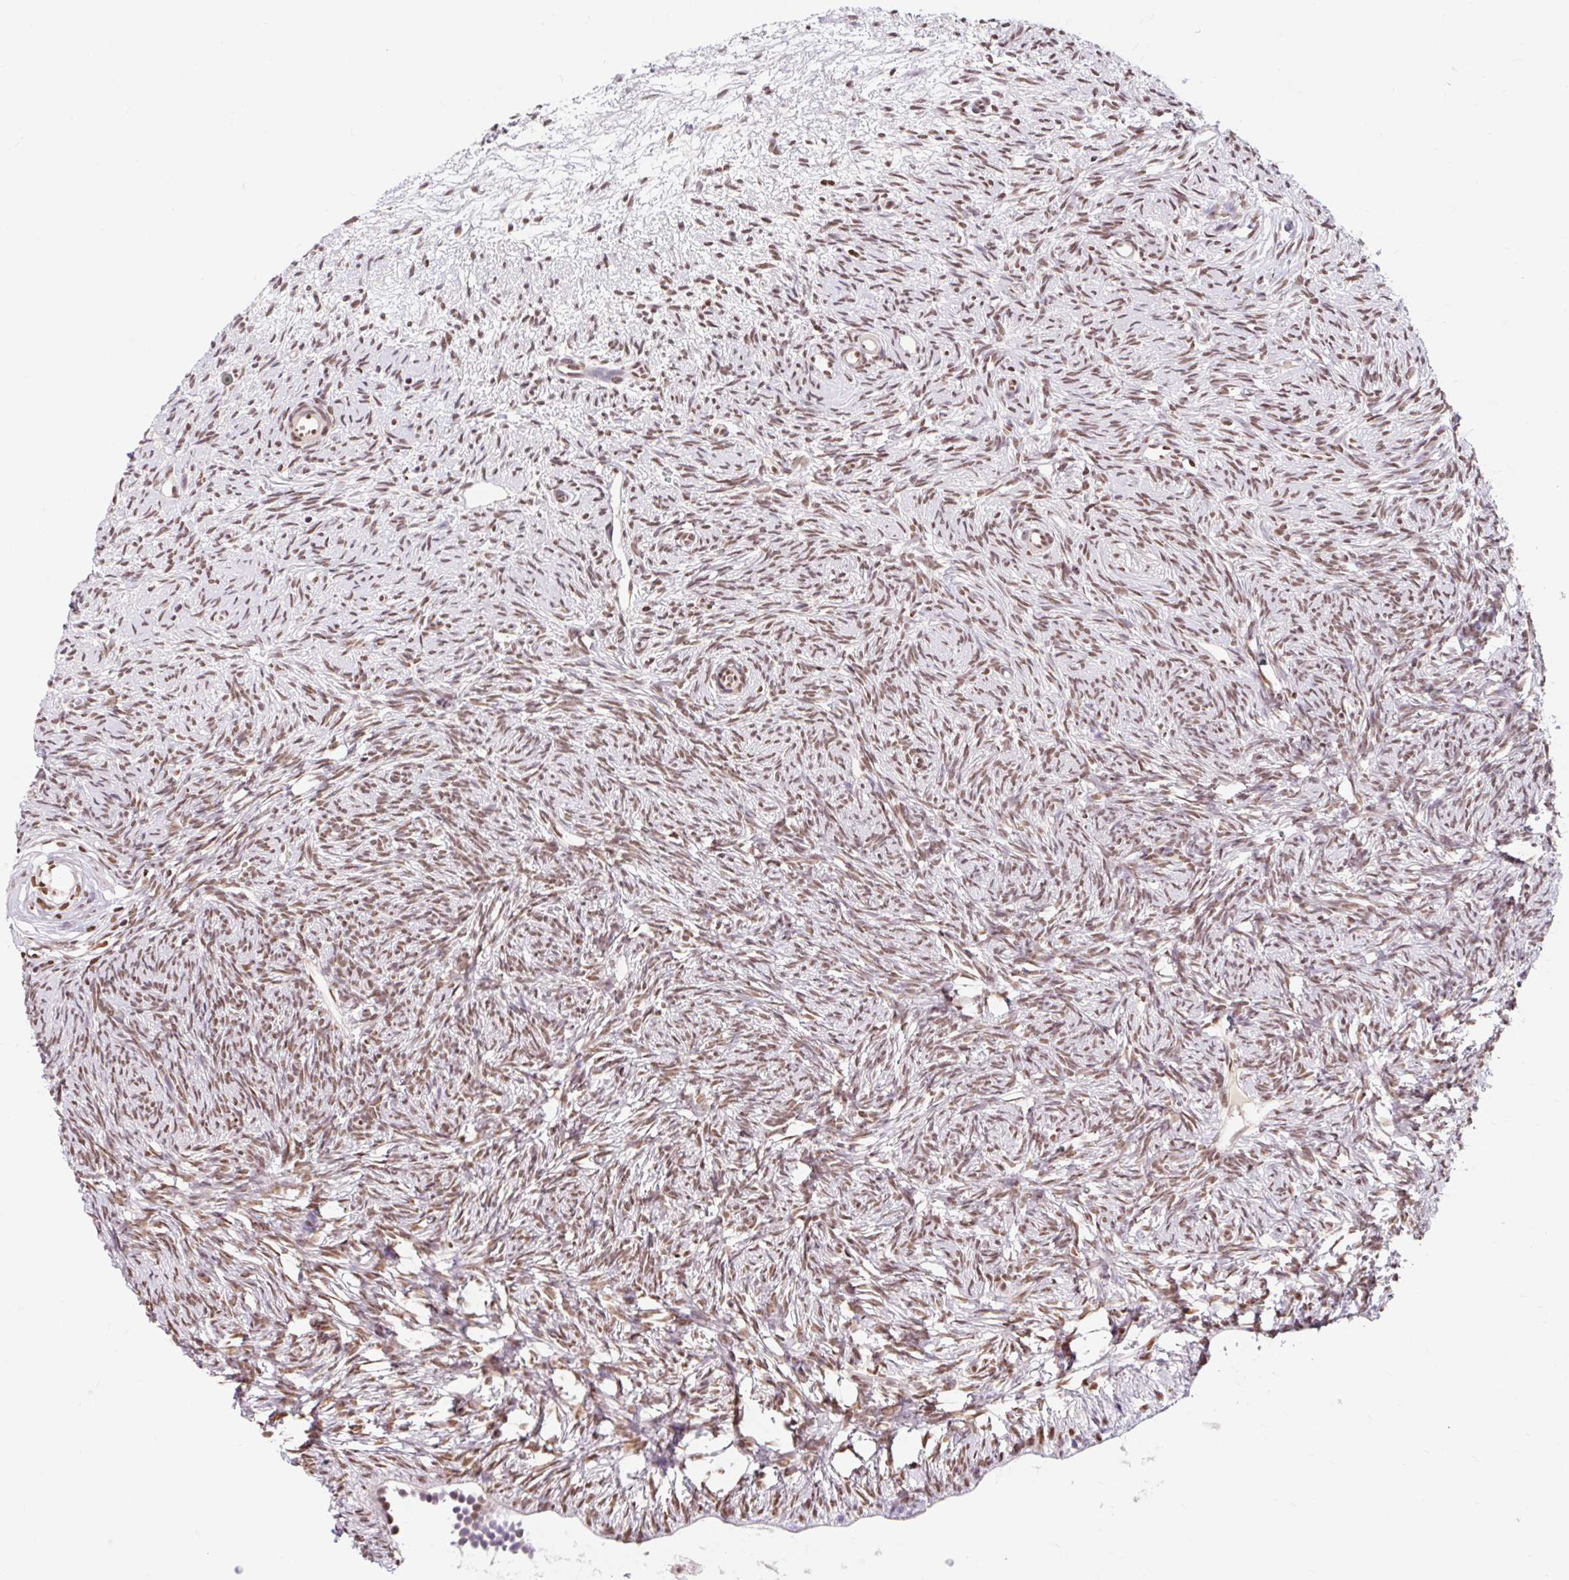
{"staining": {"intensity": "moderate", "quantity": ">75%", "location": "nuclear"}, "tissue": "ovary", "cell_type": "Ovarian stroma cells", "image_type": "normal", "snomed": [{"axis": "morphology", "description": "Normal tissue, NOS"}, {"axis": "topography", "description": "Ovary"}], "caption": "A micrograph showing moderate nuclear expression in approximately >75% of ovarian stroma cells in benign ovary, as visualized by brown immunohistochemical staining.", "gene": "BICRA", "patient": {"sex": "female", "age": 51}}